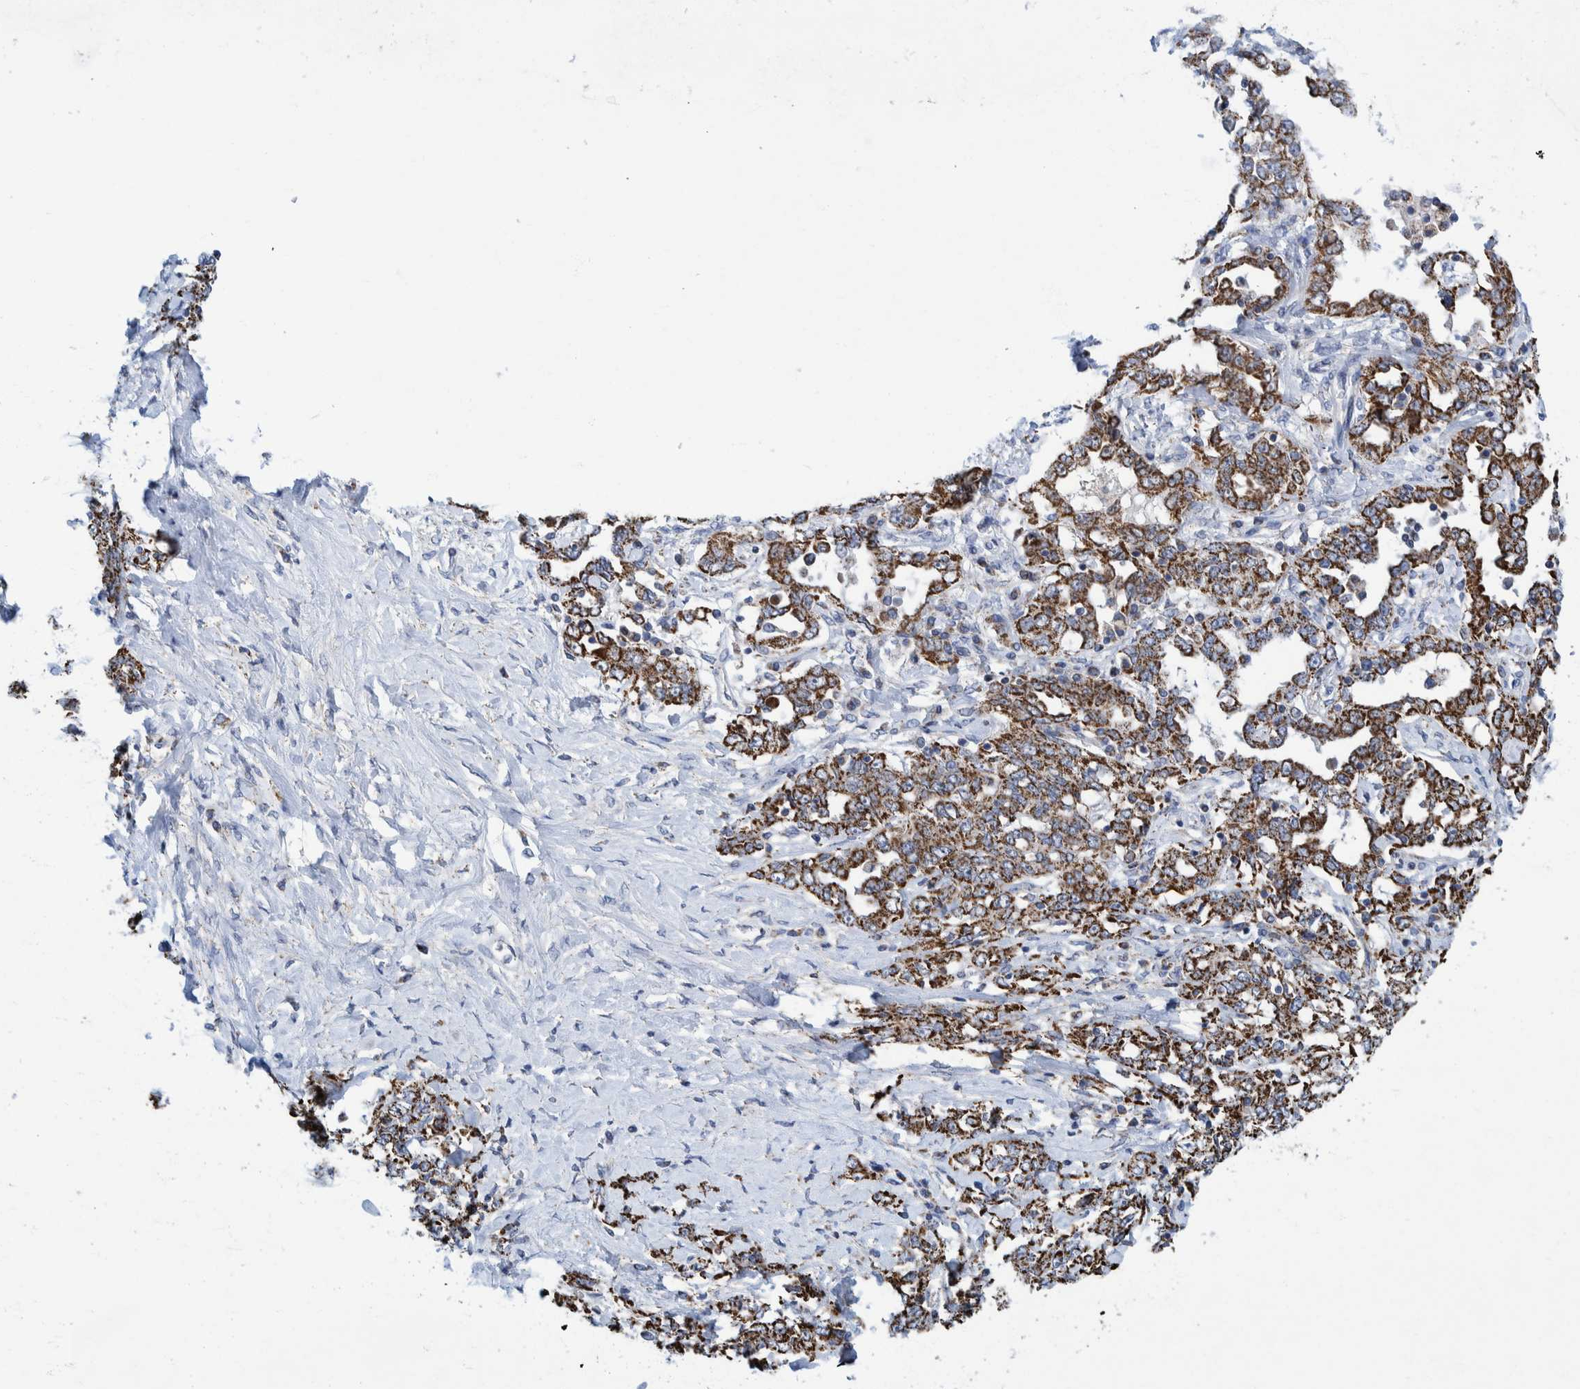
{"staining": {"intensity": "strong", "quantity": ">75%", "location": "cytoplasmic/membranous"}, "tissue": "ovarian cancer", "cell_type": "Tumor cells", "image_type": "cancer", "snomed": [{"axis": "morphology", "description": "Carcinoma, endometroid"}, {"axis": "topography", "description": "Ovary"}], "caption": "This micrograph shows endometroid carcinoma (ovarian) stained with IHC to label a protein in brown. The cytoplasmic/membranous of tumor cells show strong positivity for the protein. Nuclei are counter-stained blue.", "gene": "MRPS7", "patient": {"sex": "female", "age": 62}}